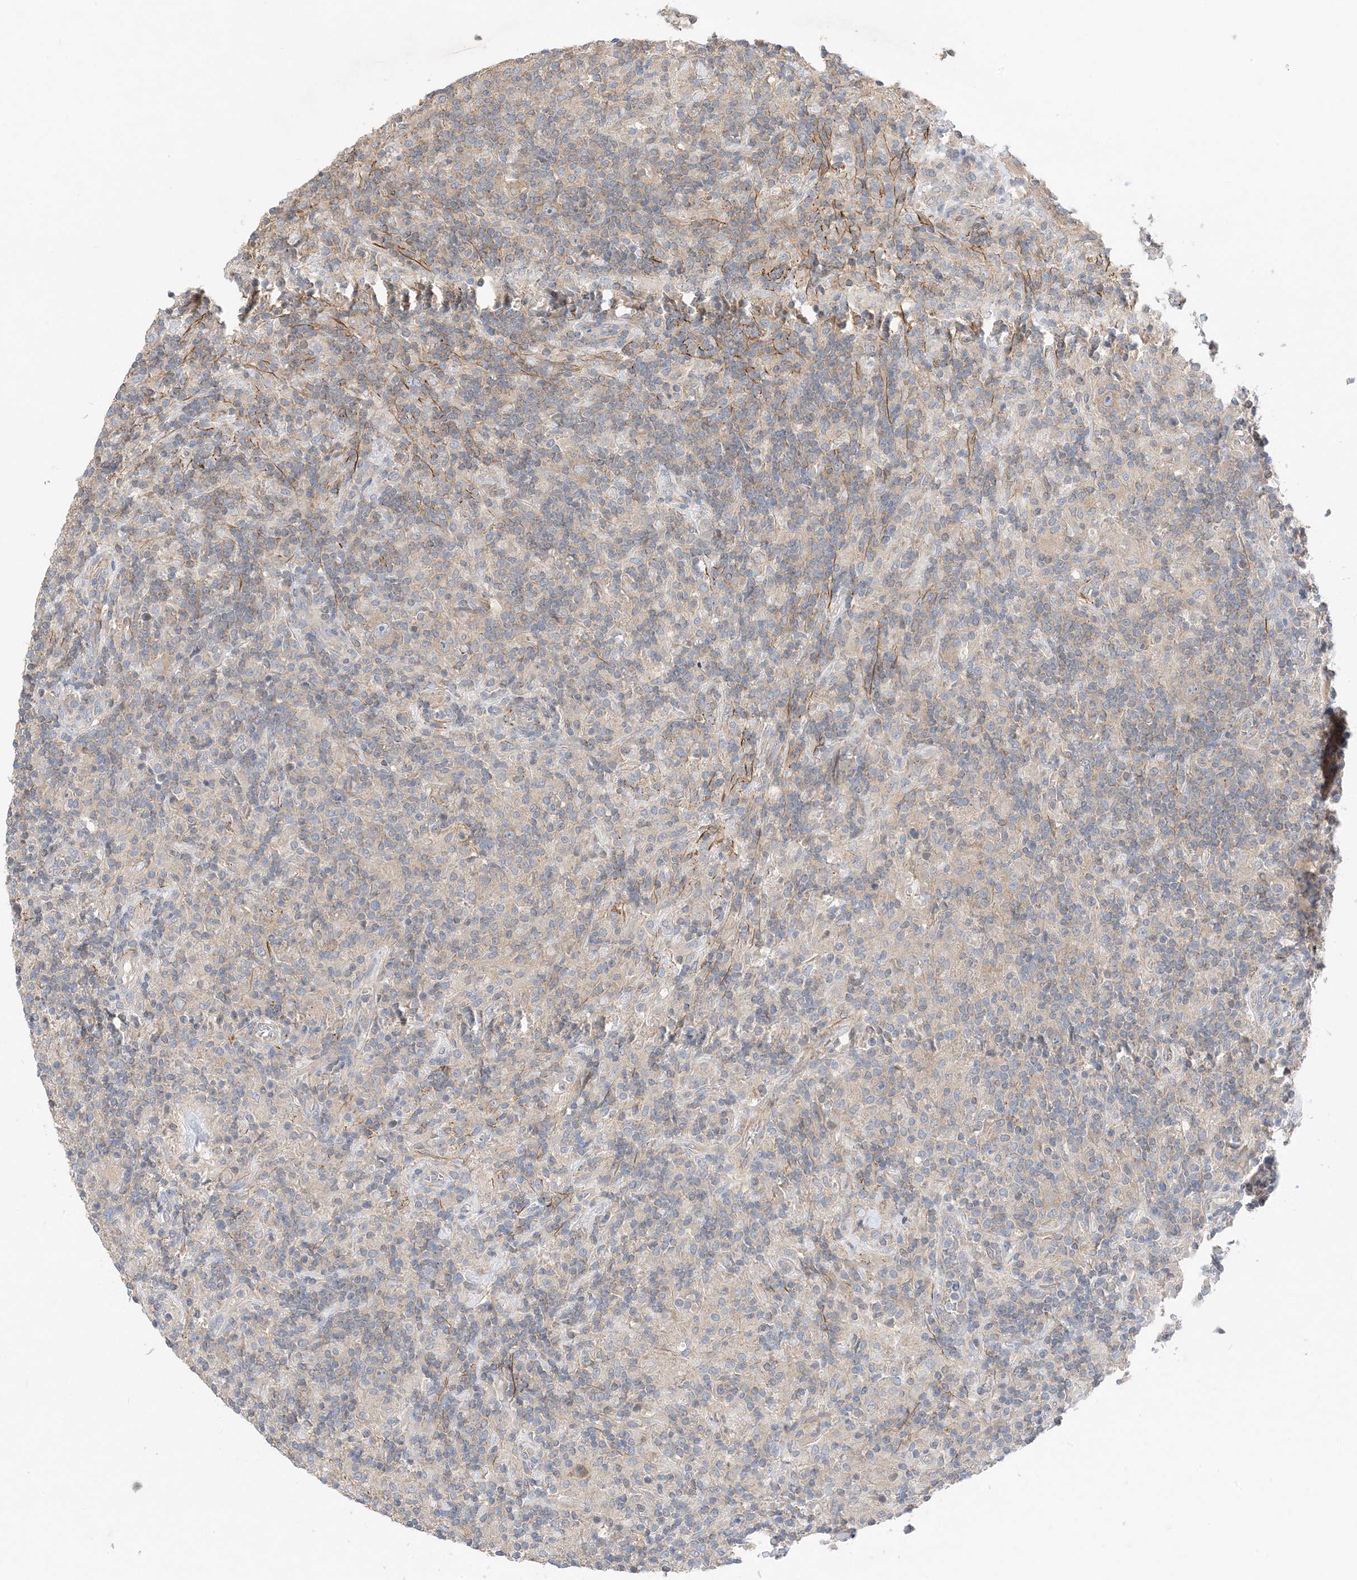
{"staining": {"intensity": "negative", "quantity": "none", "location": "none"}, "tissue": "lymphoma", "cell_type": "Tumor cells", "image_type": "cancer", "snomed": [{"axis": "morphology", "description": "Hodgkin's disease, NOS"}, {"axis": "topography", "description": "Lymph node"}], "caption": "A high-resolution photomicrograph shows immunohistochemistry (IHC) staining of lymphoma, which displays no significant staining in tumor cells. Brightfield microscopy of immunohistochemistry (IHC) stained with DAB (brown) and hematoxylin (blue), captured at high magnification.", "gene": "KIFBP", "patient": {"sex": "male", "age": 70}}